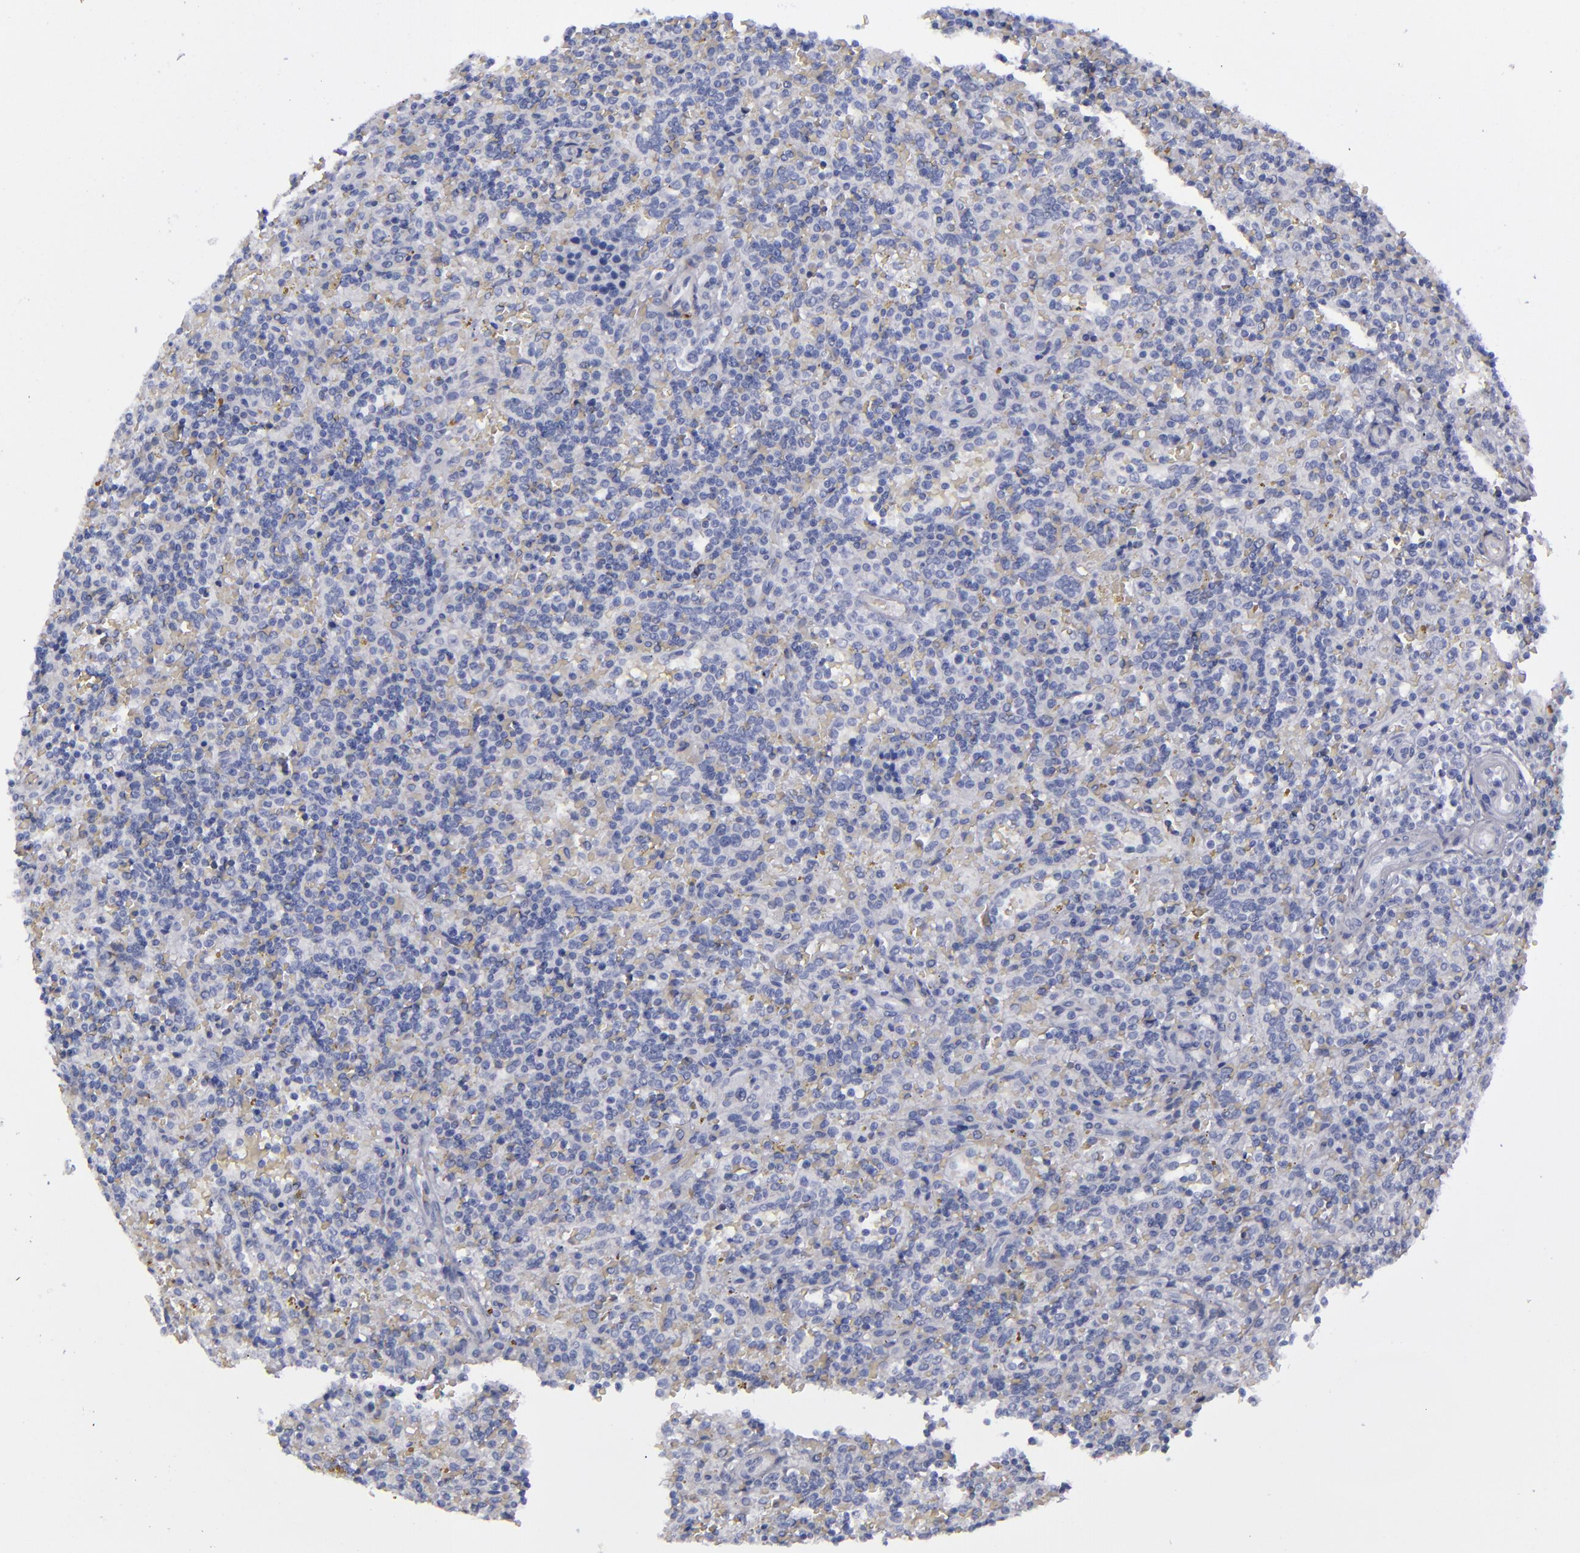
{"staining": {"intensity": "negative", "quantity": "none", "location": "none"}, "tissue": "lymphoma", "cell_type": "Tumor cells", "image_type": "cancer", "snomed": [{"axis": "morphology", "description": "Malignant lymphoma, non-Hodgkin's type, Low grade"}, {"axis": "topography", "description": "Spleen"}], "caption": "The immunohistochemistry (IHC) histopathology image has no significant staining in tumor cells of lymphoma tissue. (DAB (3,3'-diaminobenzidine) immunohistochemistry (IHC) with hematoxylin counter stain).", "gene": "ANPEP", "patient": {"sex": "male", "age": 67}}